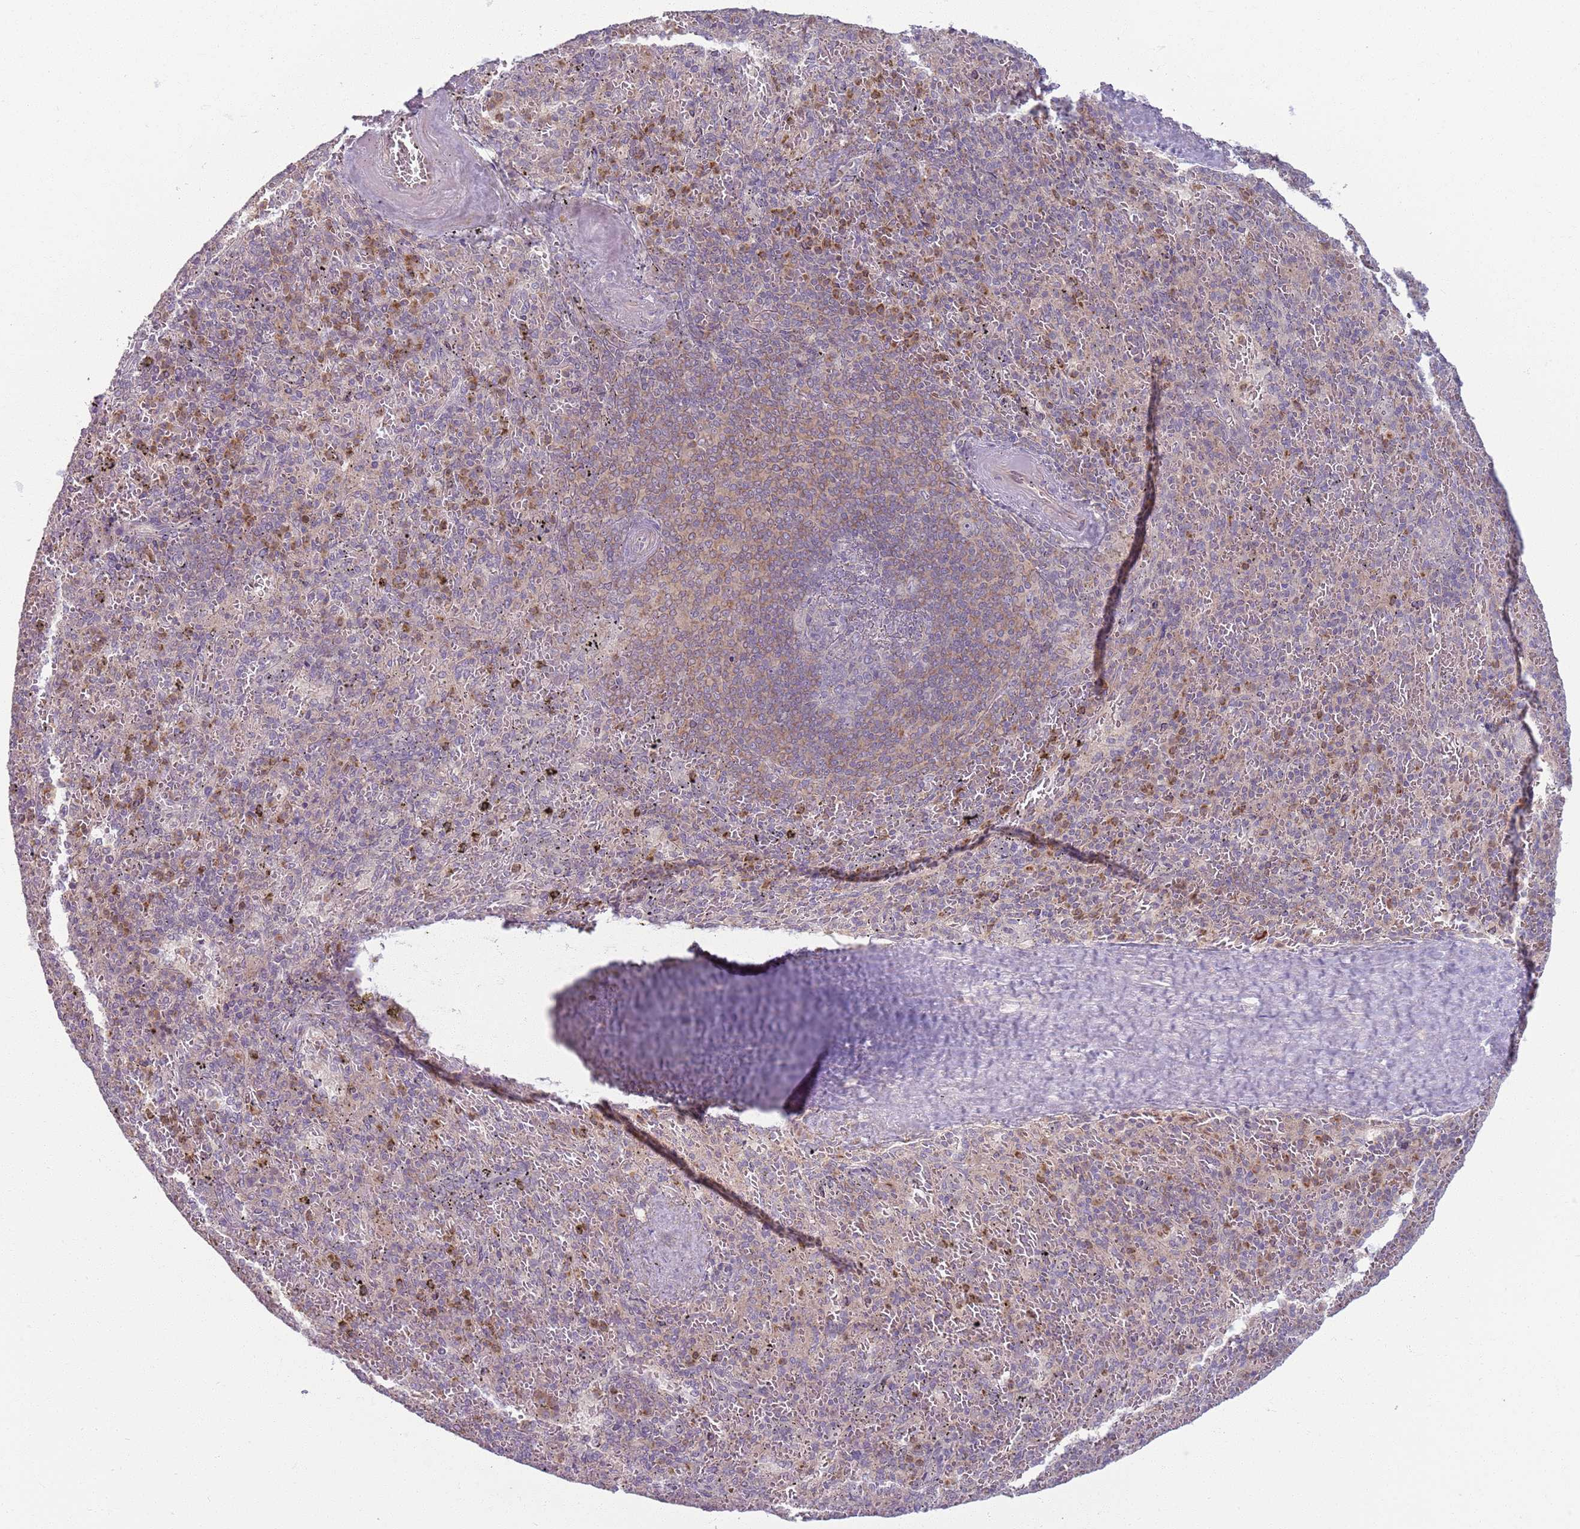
{"staining": {"intensity": "moderate", "quantity": "25%-75%", "location": "cytoplasmic/membranous"}, "tissue": "spleen", "cell_type": "Cells in red pulp", "image_type": "normal", "snomed": [{"axis": "morphology", "description": "Normal tissue, NOS"}, {"axis": "topography", "description": "Spleen"}], "caption": "Unremarkable spleen shows moderate cytoplasmic/membranous expression in about 25%-75% of cells in red pulp.", "gene": "ZDHHC2", "patient": {"sex": "male", "age": 82}}